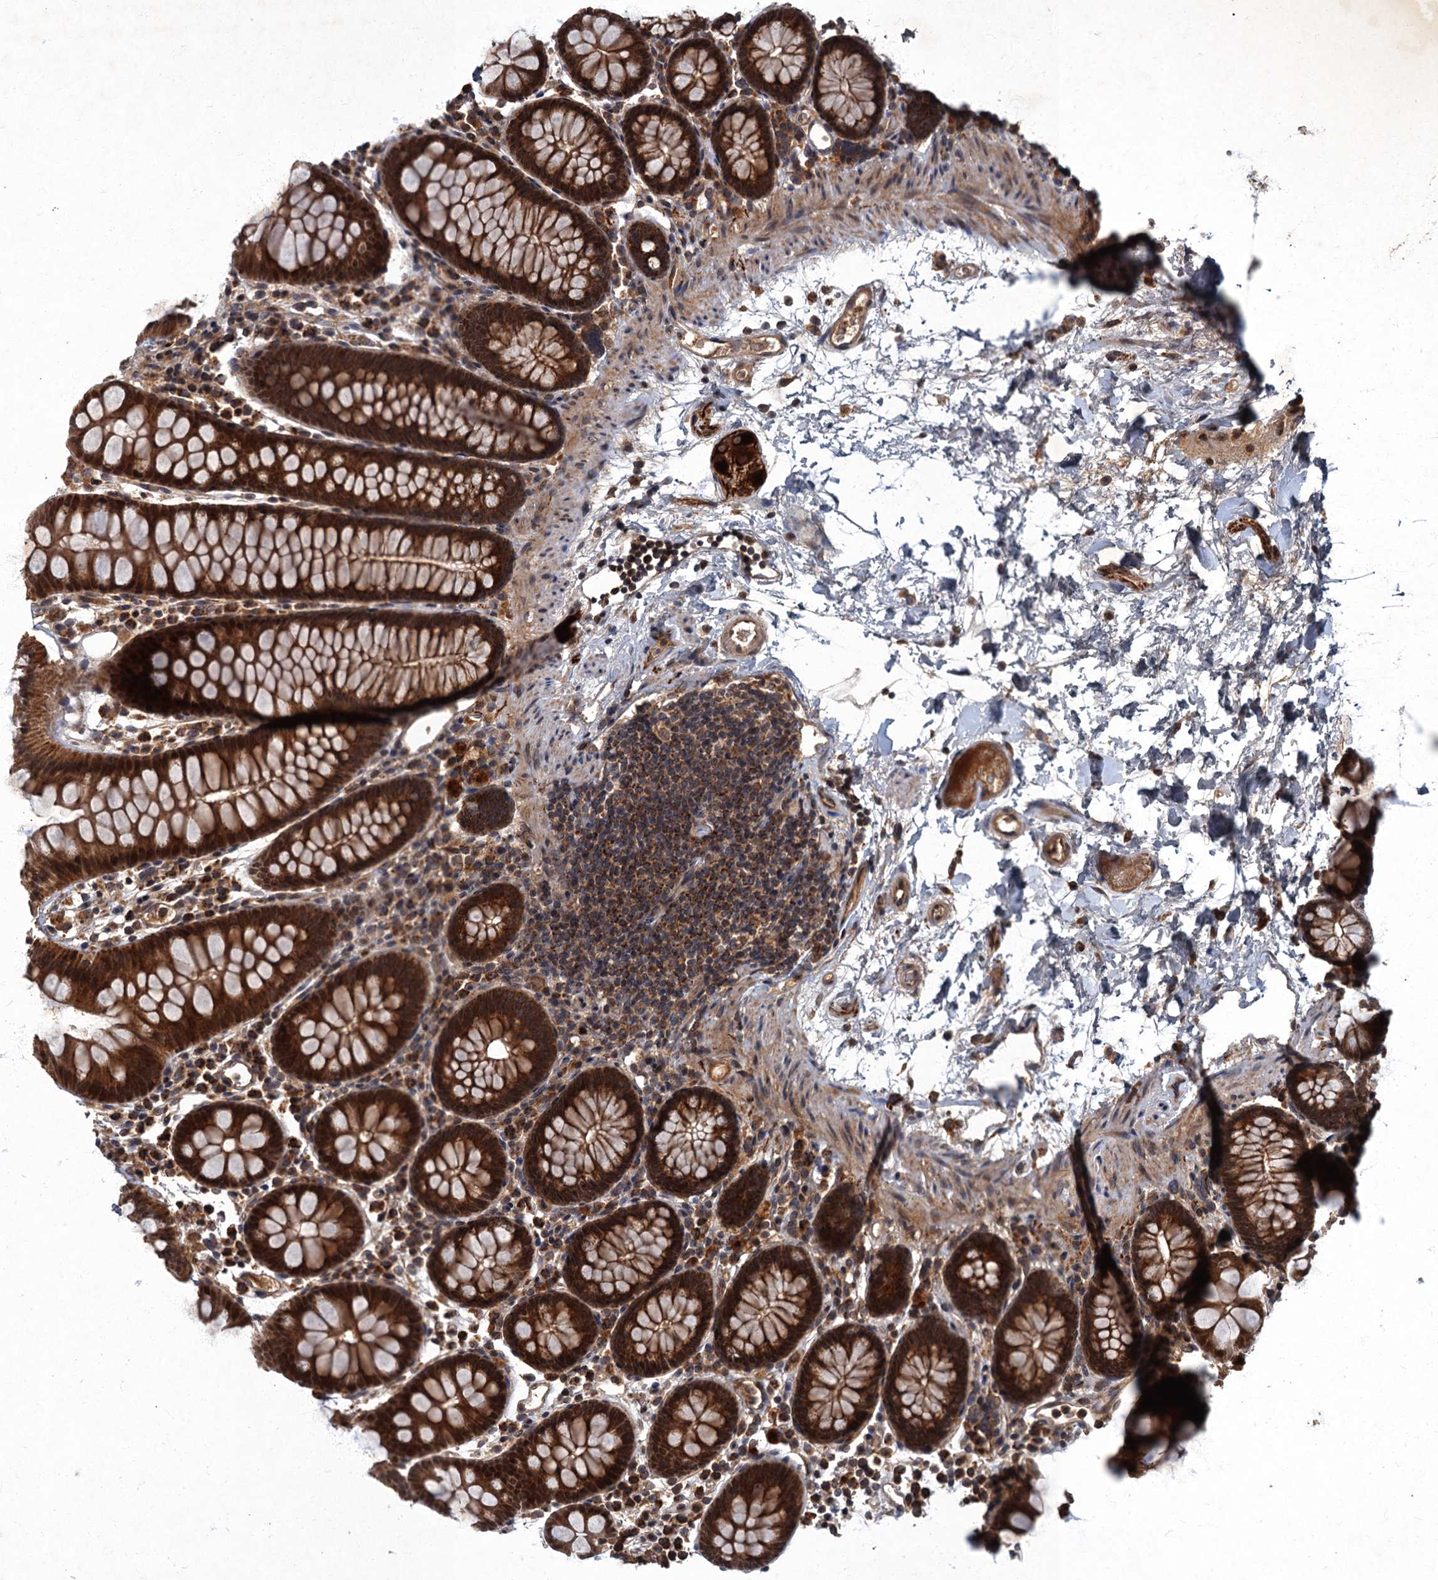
{"staining": {"intensity": "moderate", "quantity": ">75%", "location": "cytoplasmic/membranous,nuclear"}, "tissue": "colon", "cell_type": "Endothelial cells", "image_type": "normal", "snomed": [{"axis": "morphology", "description": "Normal tissue, NOS"}, {"axis": "topography", "description": "Colon"}], "caption": "Protein expression analysis of benign colon exhibits moderate cytoplasmic/membranous,nuclear positivity in about >75% of endothelial cells. The staining is performed using DAB (3,3'-diaminobenzidine) brown chromogen to label protein expression. The nuclei are counter-stained blue using hematoxylin.", "gene": "SLC11A2", "patient": {"sex": "male", "age": 75}}